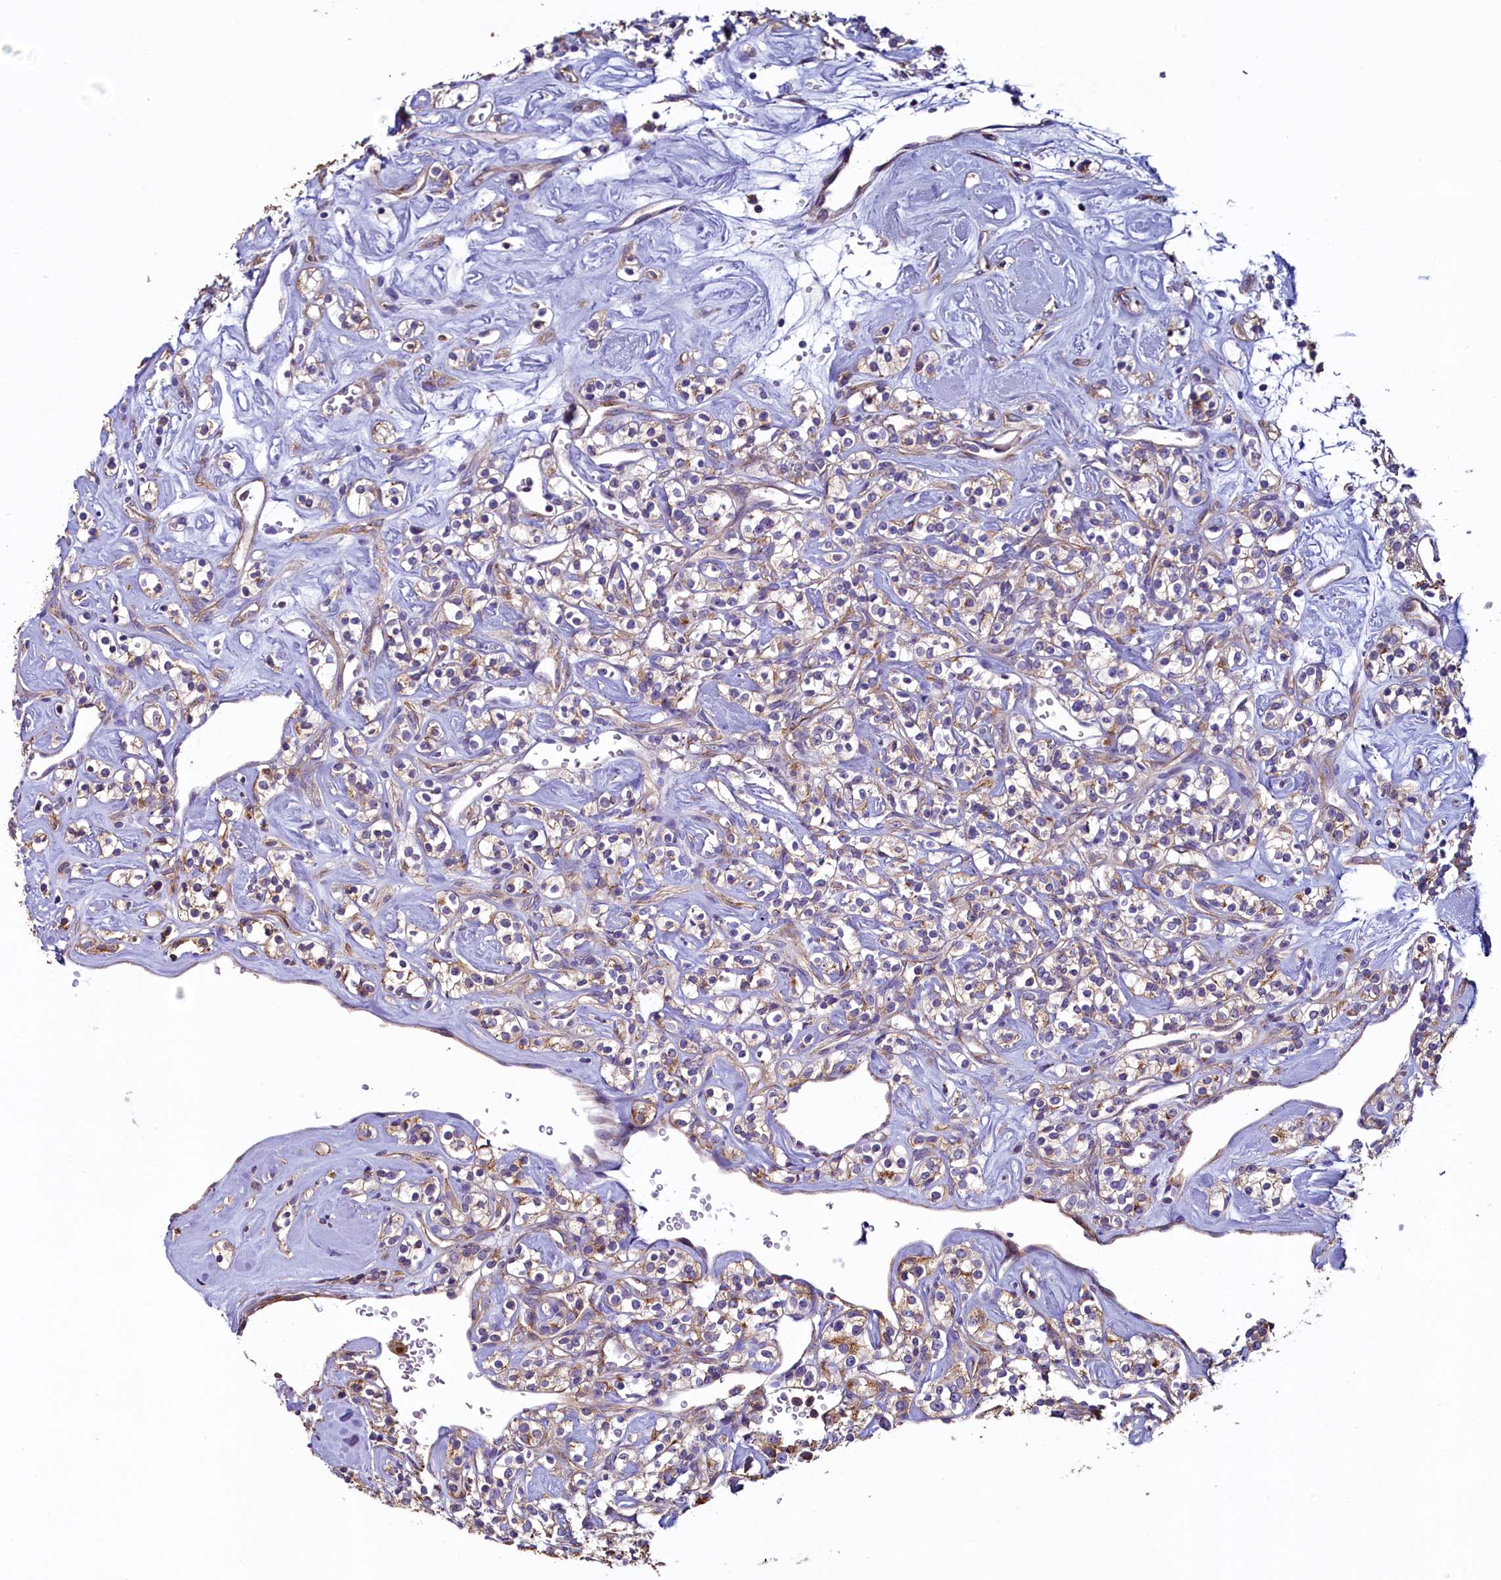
{"staining": {"intensity": "moderate", "quantity": "25%-75%", "location": "cytoplasmic/membranous"}, "tissue": "renal cancer", "cell_type": "Tumor cells", "image_type": "cancer", "snomed": [{"axis": "morphology", "description": "Adenocarcinoma, NOS"}, {"axis": "topography", "description": "Kidney"}], "caption": "Moderate cytoplasmic/membranous staining for a protein is identified in about 25%-75% of tumor cells of renal cancer using immunohistochemistry.", "gene": "GPR21", "patient": {"sex": "male", "age": 77}}